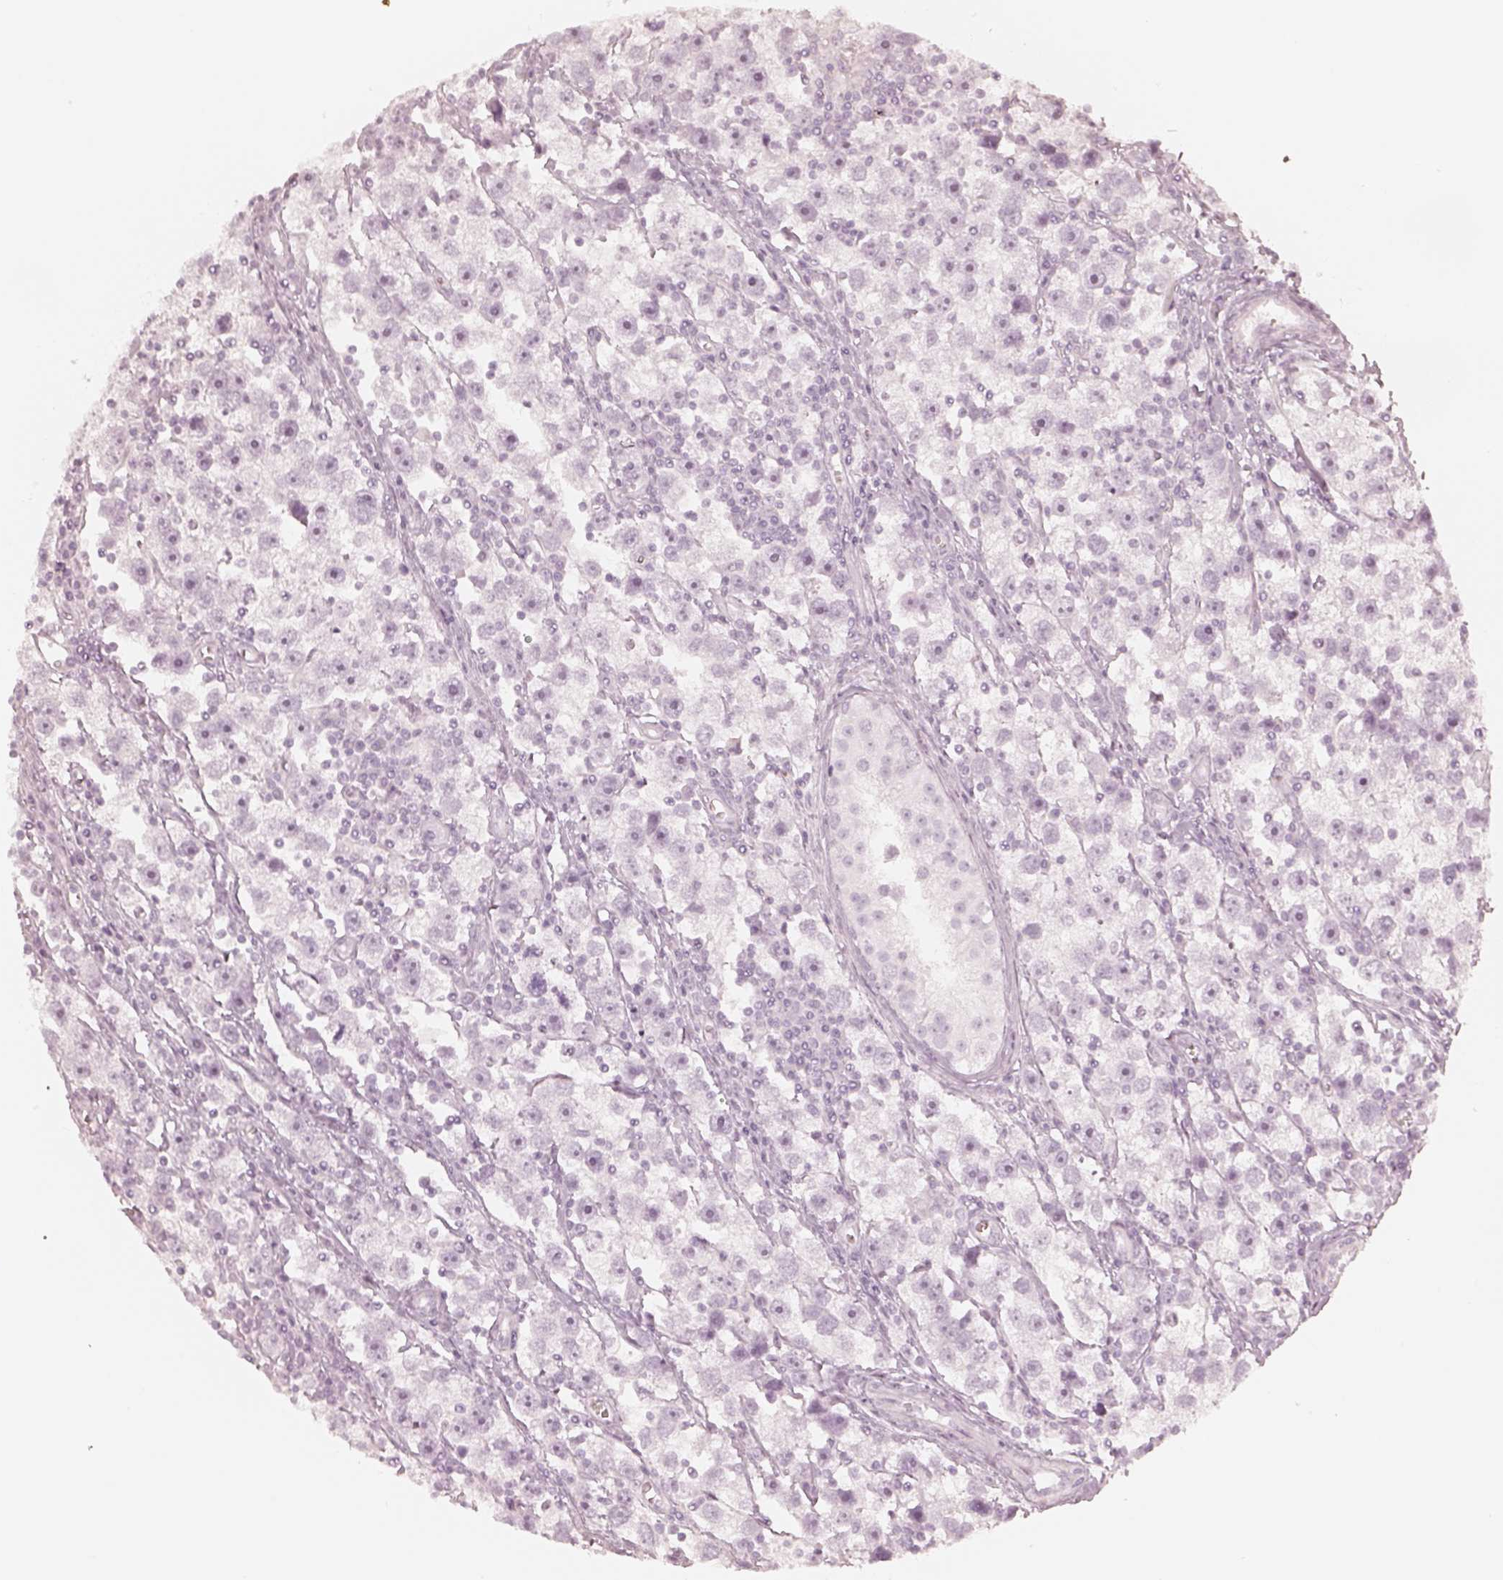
{"staining": {"intensity": "negative", "quantity": "none", "location": "none"}, "tissue": "testis cancer", "cell_type": "Tumor cells", "image_type": "cancer", "snomed": [{"axis": "morphology", "description": "Seminoma, NOS"}, {"axis": "topography", "description": "Testis"}], "caption": "A photomicrograph of seminoma (testis) stained for a protein reveals no brown staining in tumor cells.", "gene": "KRT82", "patient": {"sex": "male", "age": 30}}